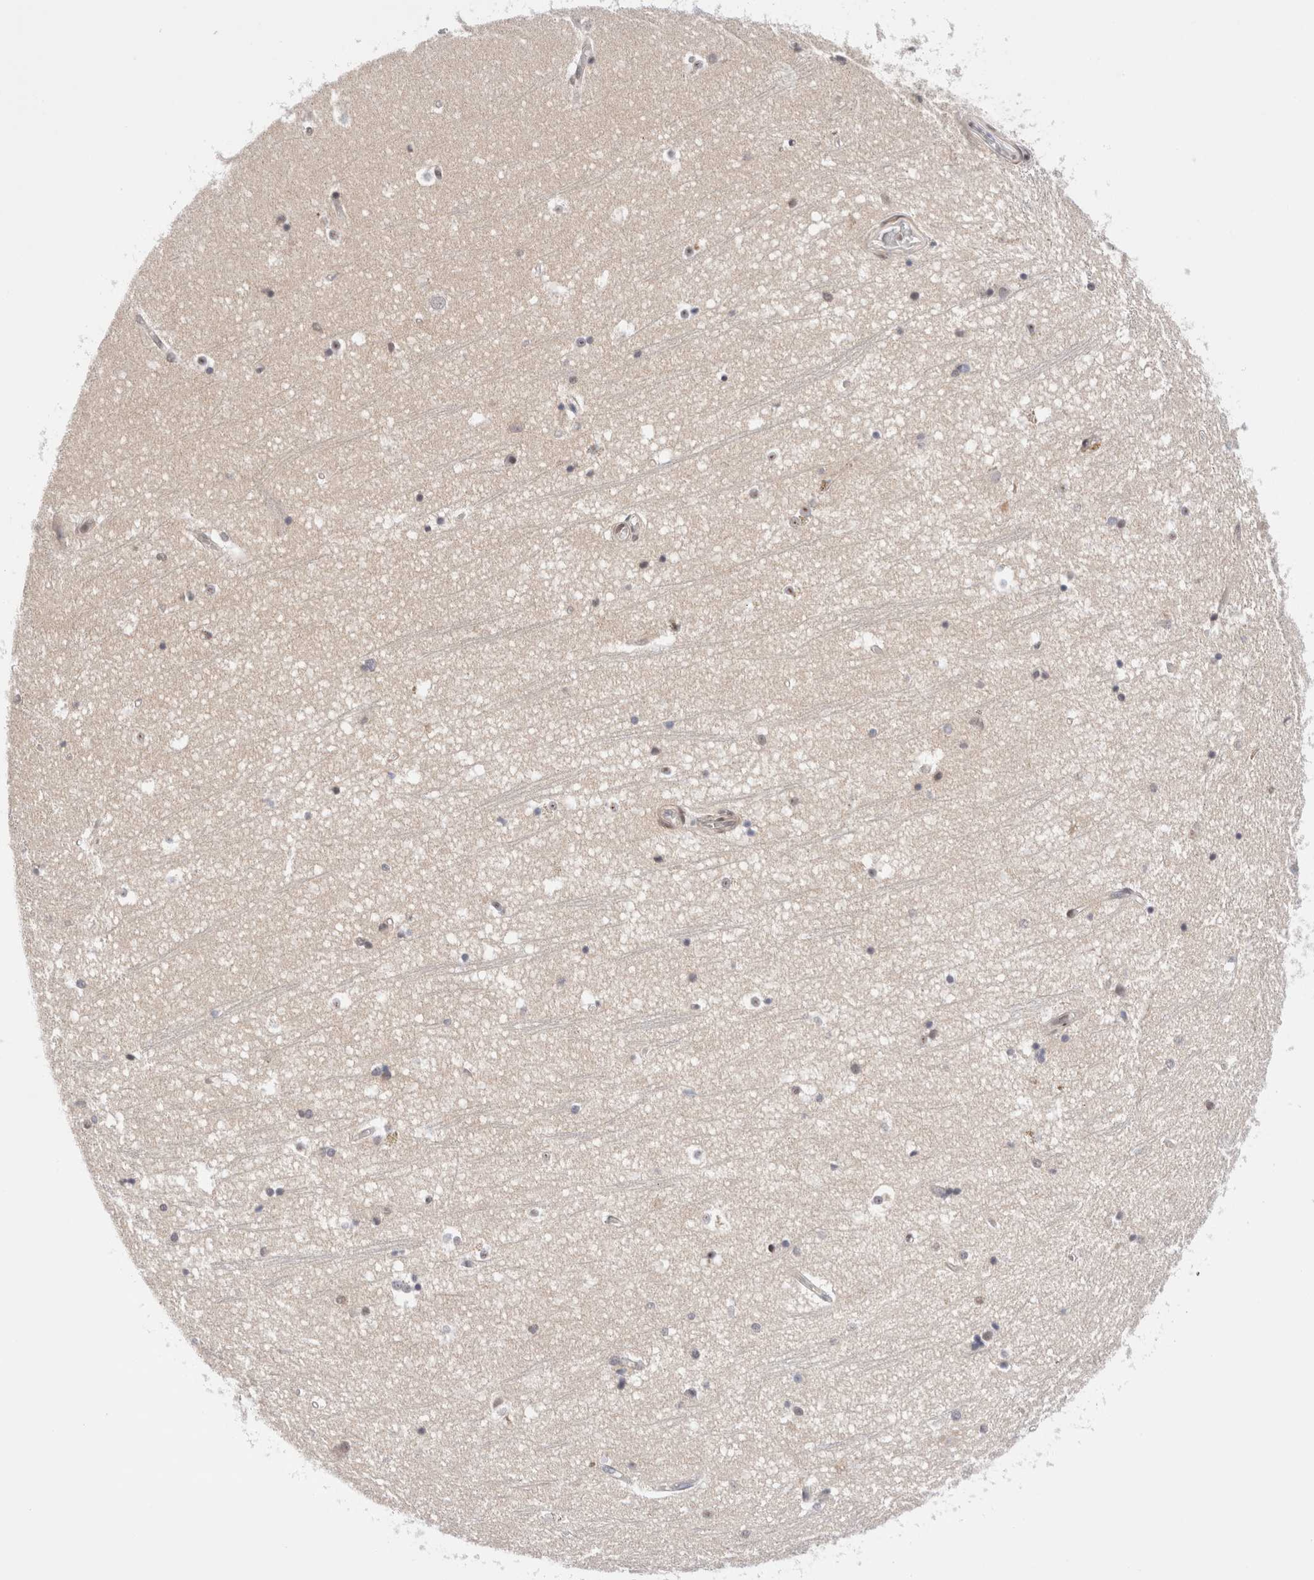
{"staining": {"intensity": "weak", "quantity": "<25%", "location": "nuclear"}, "tissue": "hippocampus", "cell_type": "Glial cells", "image_type": "normal", "snomed": [{"axis": "morphology", "description": "Normal tissue, NOS"}, {"axis": "topography", "description": "Hippocampus"}], "caption": "High magnification brightfield microscopy of unremarkable hippocampus stained with DAB (brown) and counterstained with hematoxylin (blue): glial cells show no significant positivity.", "gene": "GATAD2A", "patient": {"sex": "male", "age": 45}}